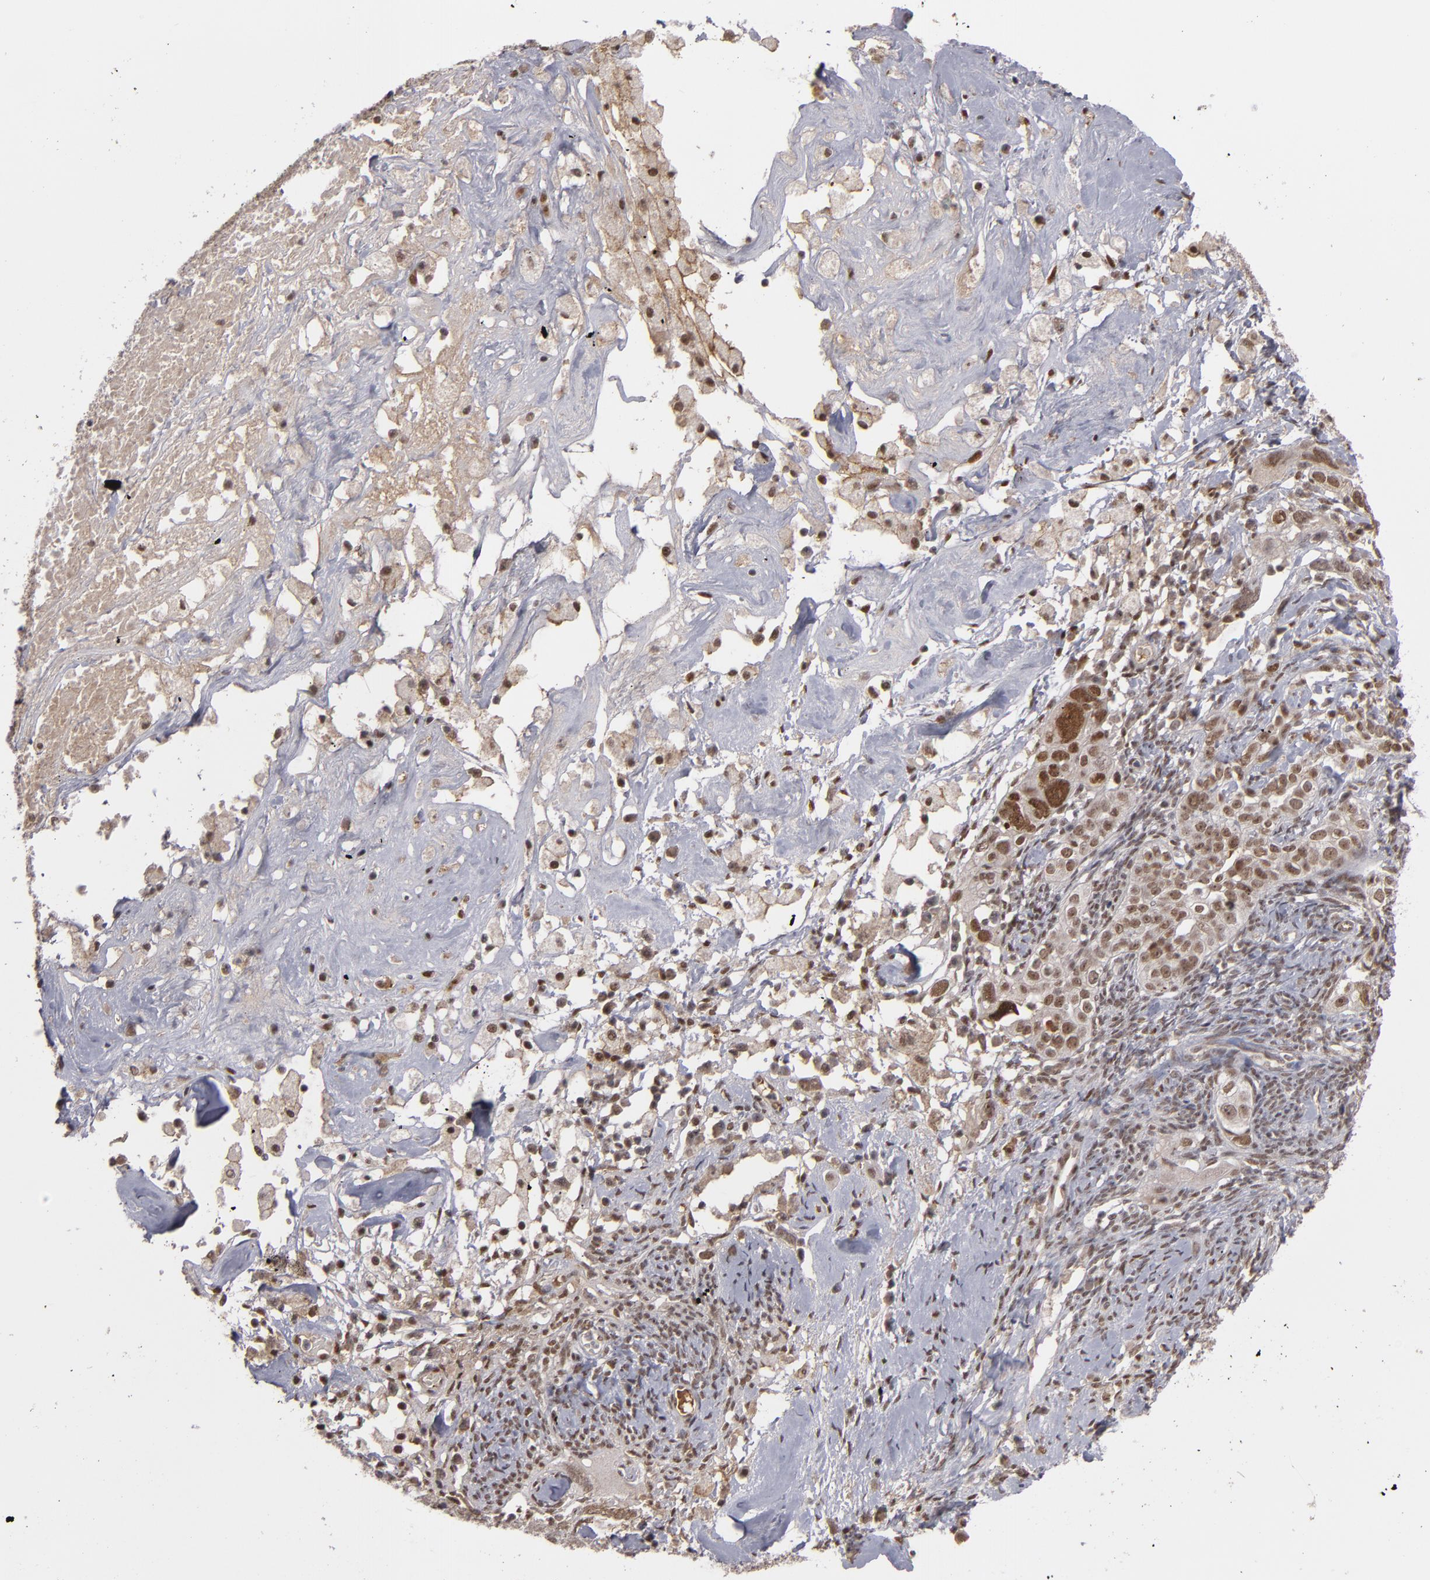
{"staining": {"intensity": "moderate", "quantity": ">75%", "location": "nuclear"}, "tissue": "ovarian cancer", "cell_type": "Tumor cells", "image_type": "cancer", "snomed": [{"axis": "morphology", "description": "Normal tissue, NOS"}, {"axis": "morphology", "description": "Cystadenocarcinoma, serous, NOS"}, {"axis": "topography", "description": "Ovary"}], "caption": "IHC of serous cystadenocarcinoma (ovarian) displays medium levels of moderate nuclear expression in approximately >75% of tumor cells.", "gene": "ZNF234", "patient": {"sex": "female", "age": 62}}